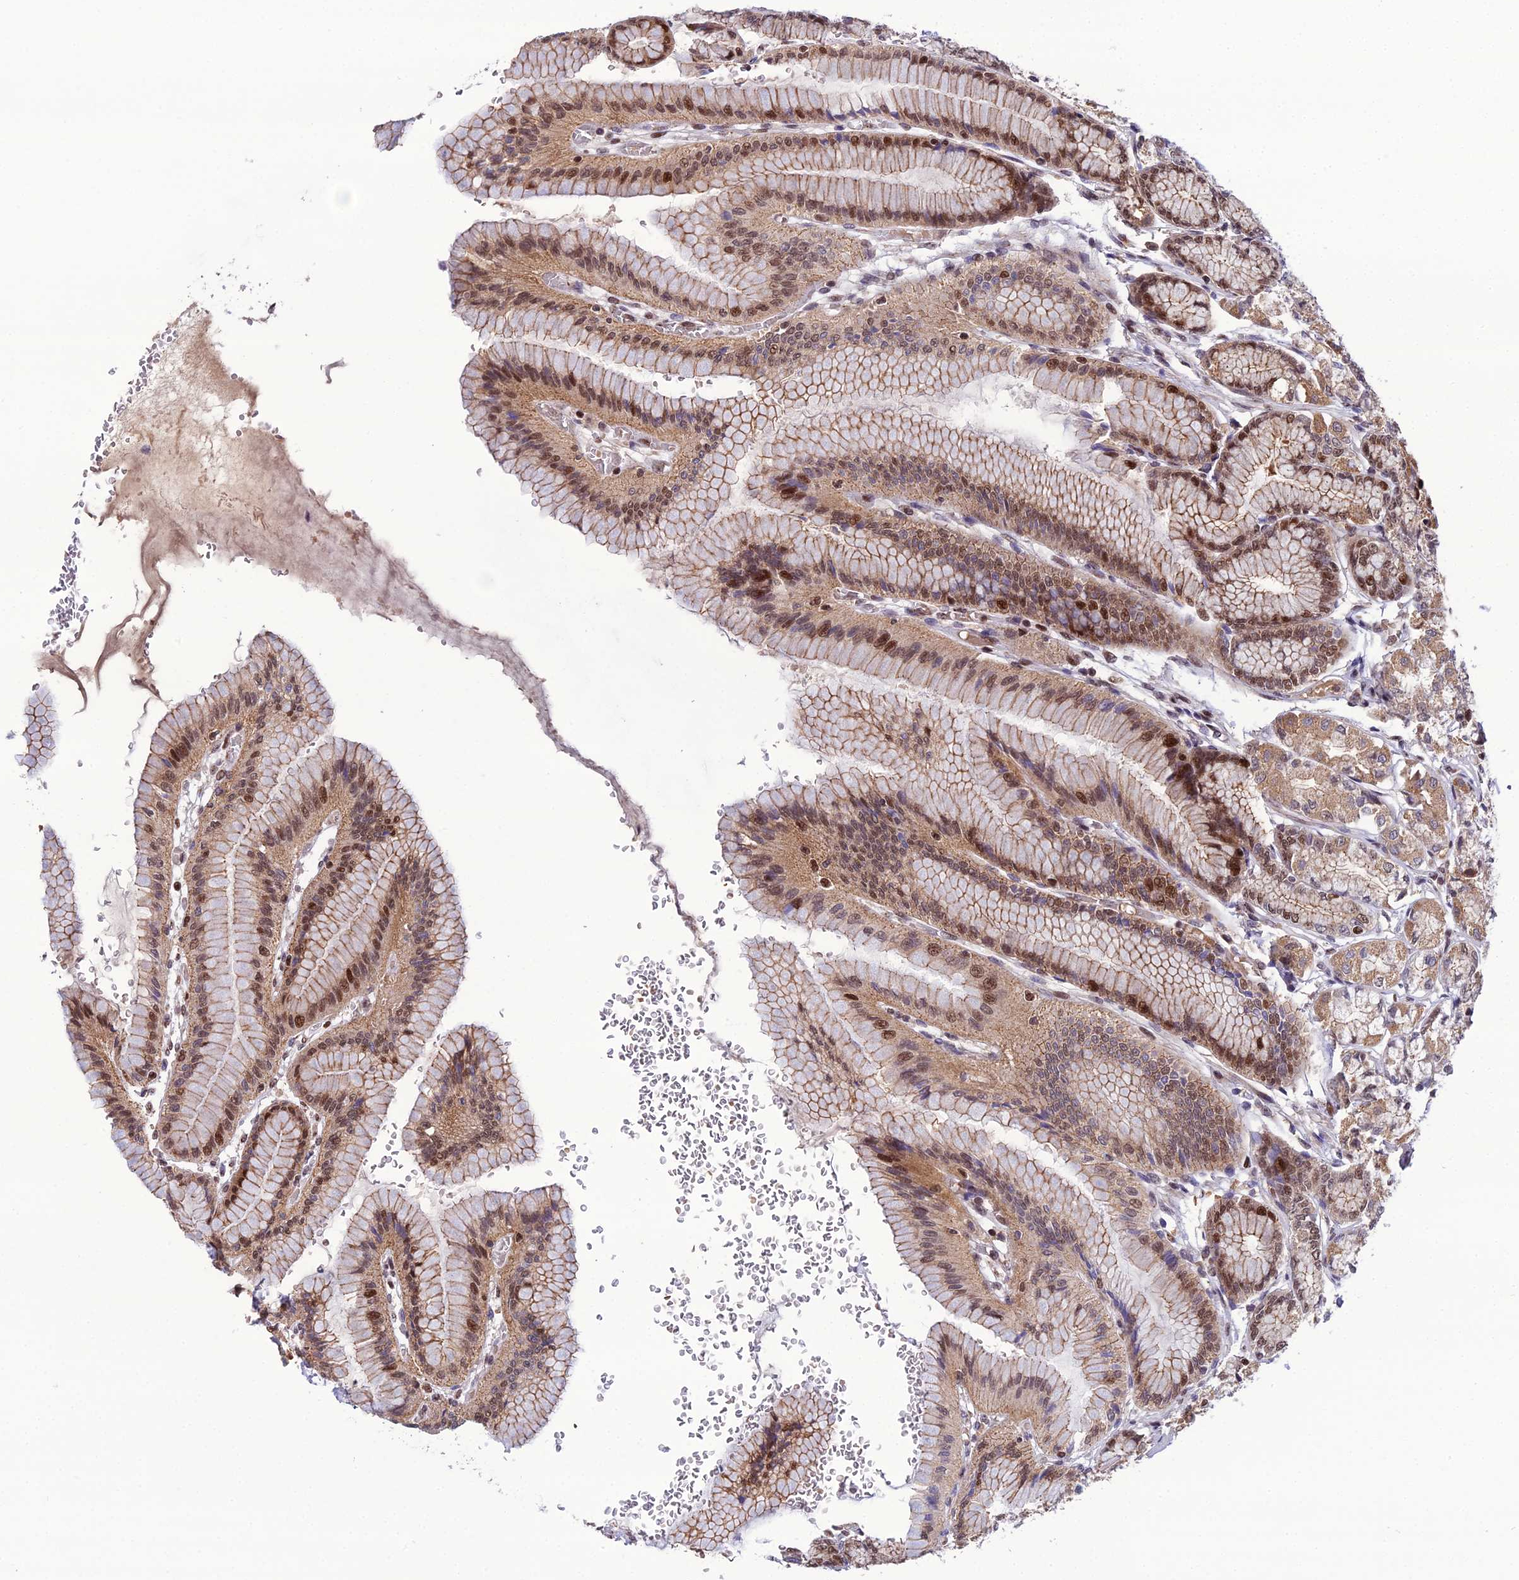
{"staining": {"intensity": "moderate", "quantity": ">75%", "location": "cytoplasmic/membranous,nuclear"}, "tissue": "stomach", "cell_type": "Glandular cells", "image_type": "normal", "snomed": [{"axis": "morphology", "description": "Normal tissue, NOS"}, {"axis": "morphology", "description": "Adenocarcinoma, NOS"}, {"axis": "morphology", "description": "Adenocarcinoma, High grade"}, {"axis": "topography", "description": "Stomach, upper"}, {"axis": "topography", "description": "Stomach"}], "caption": "IHC micrograph of unremarkable stomach stained for a protein (brown), which reveals medium levels of moderate cytoplasmic/membranous,nuclear expression in approximately >75% of glandular cells.", "gene": "ARL2", "patient": {"sex": "female", "age": 65}}